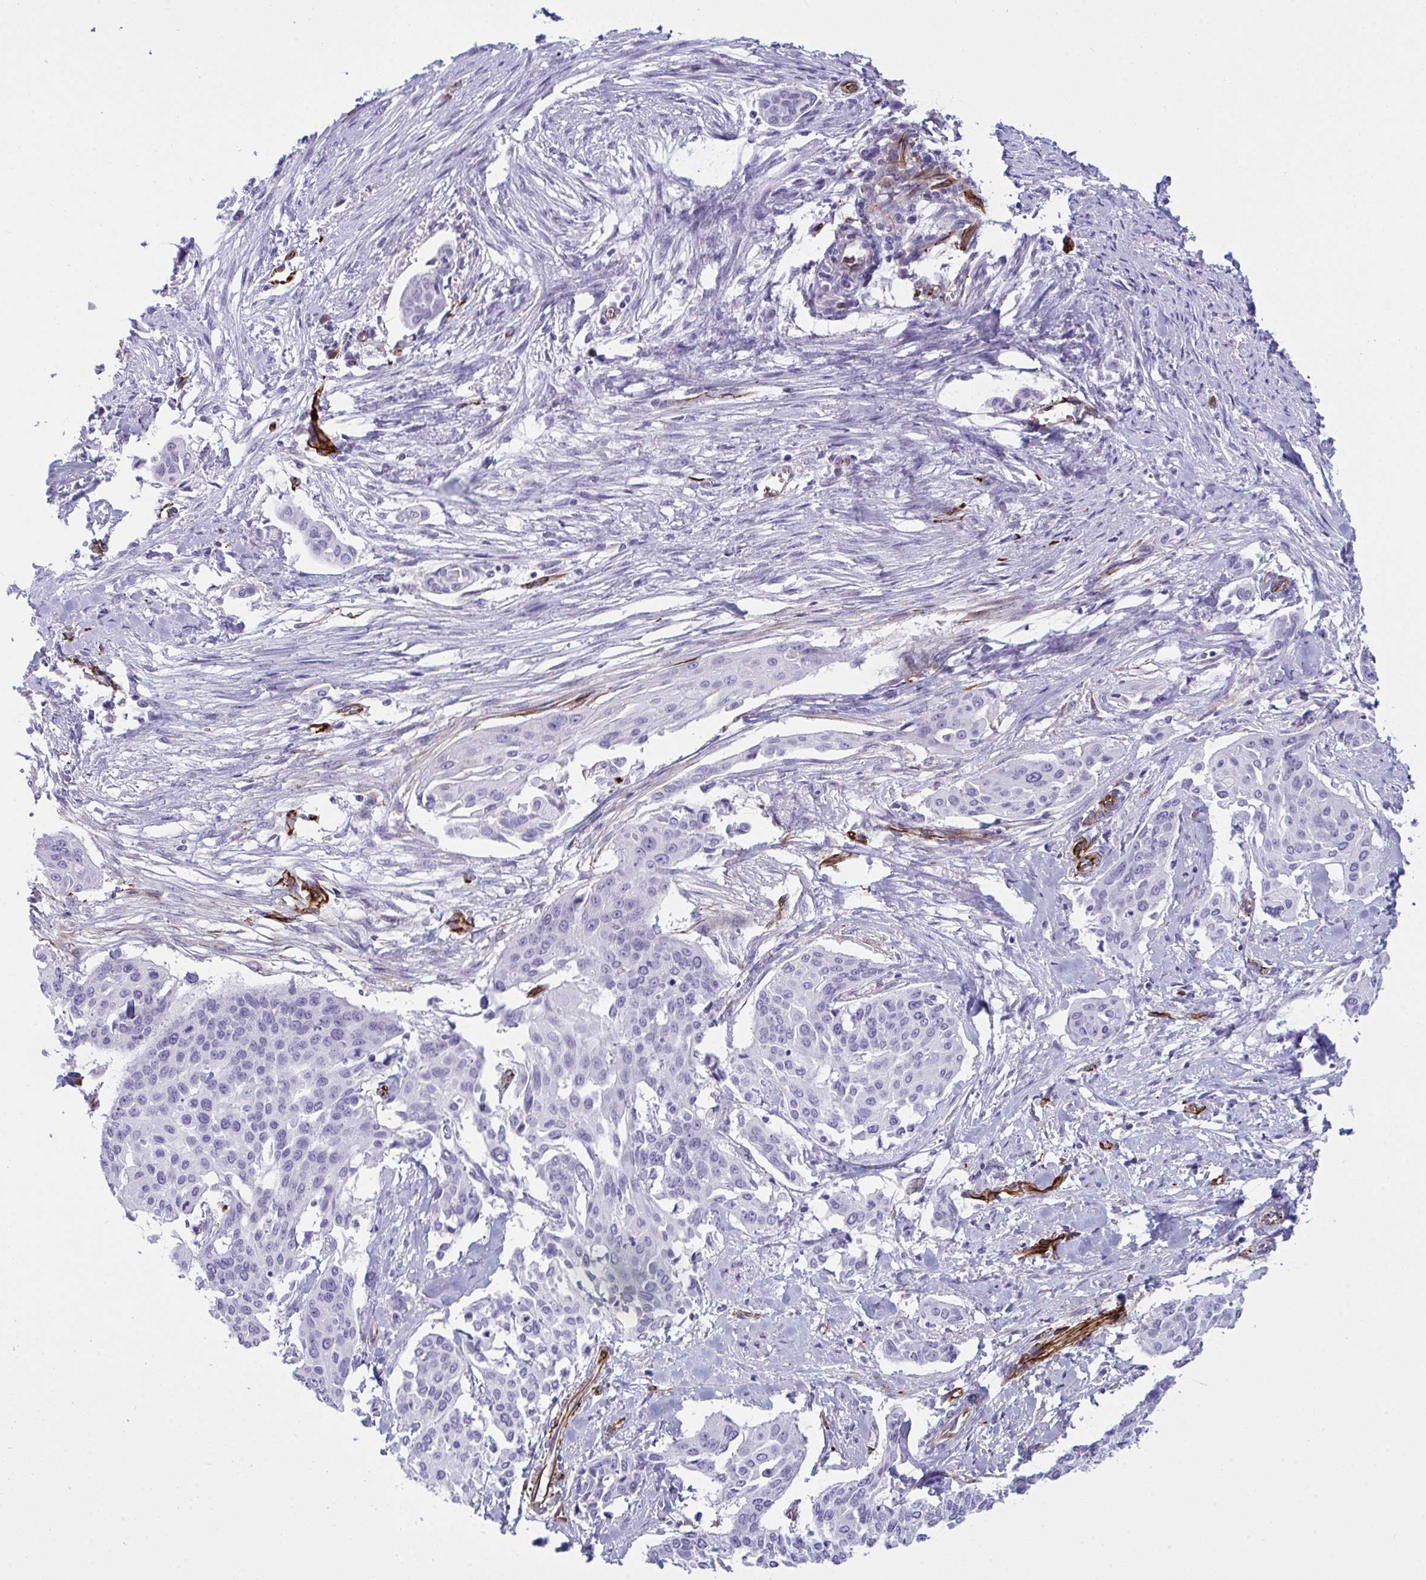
{"staining": {"intensity": "negative", "quantity": "none", "location": "none"}, "tissue": "cervical cancer", "cell_type": "Tumor cells", "image_type": "cancer", "snomed": [{"axis": "morphology", "description": "Squamous cell carcinoma, NOS"}, {"axis": "topography", "description": "Cervix"}], "caption": "Immunohistochemistry (IHC) of cervical squamous cell carcinoma exhibits no expression in tumor cells.", "gene": "SLC35B1", "patient": {"sex": "female", "age": 44}}